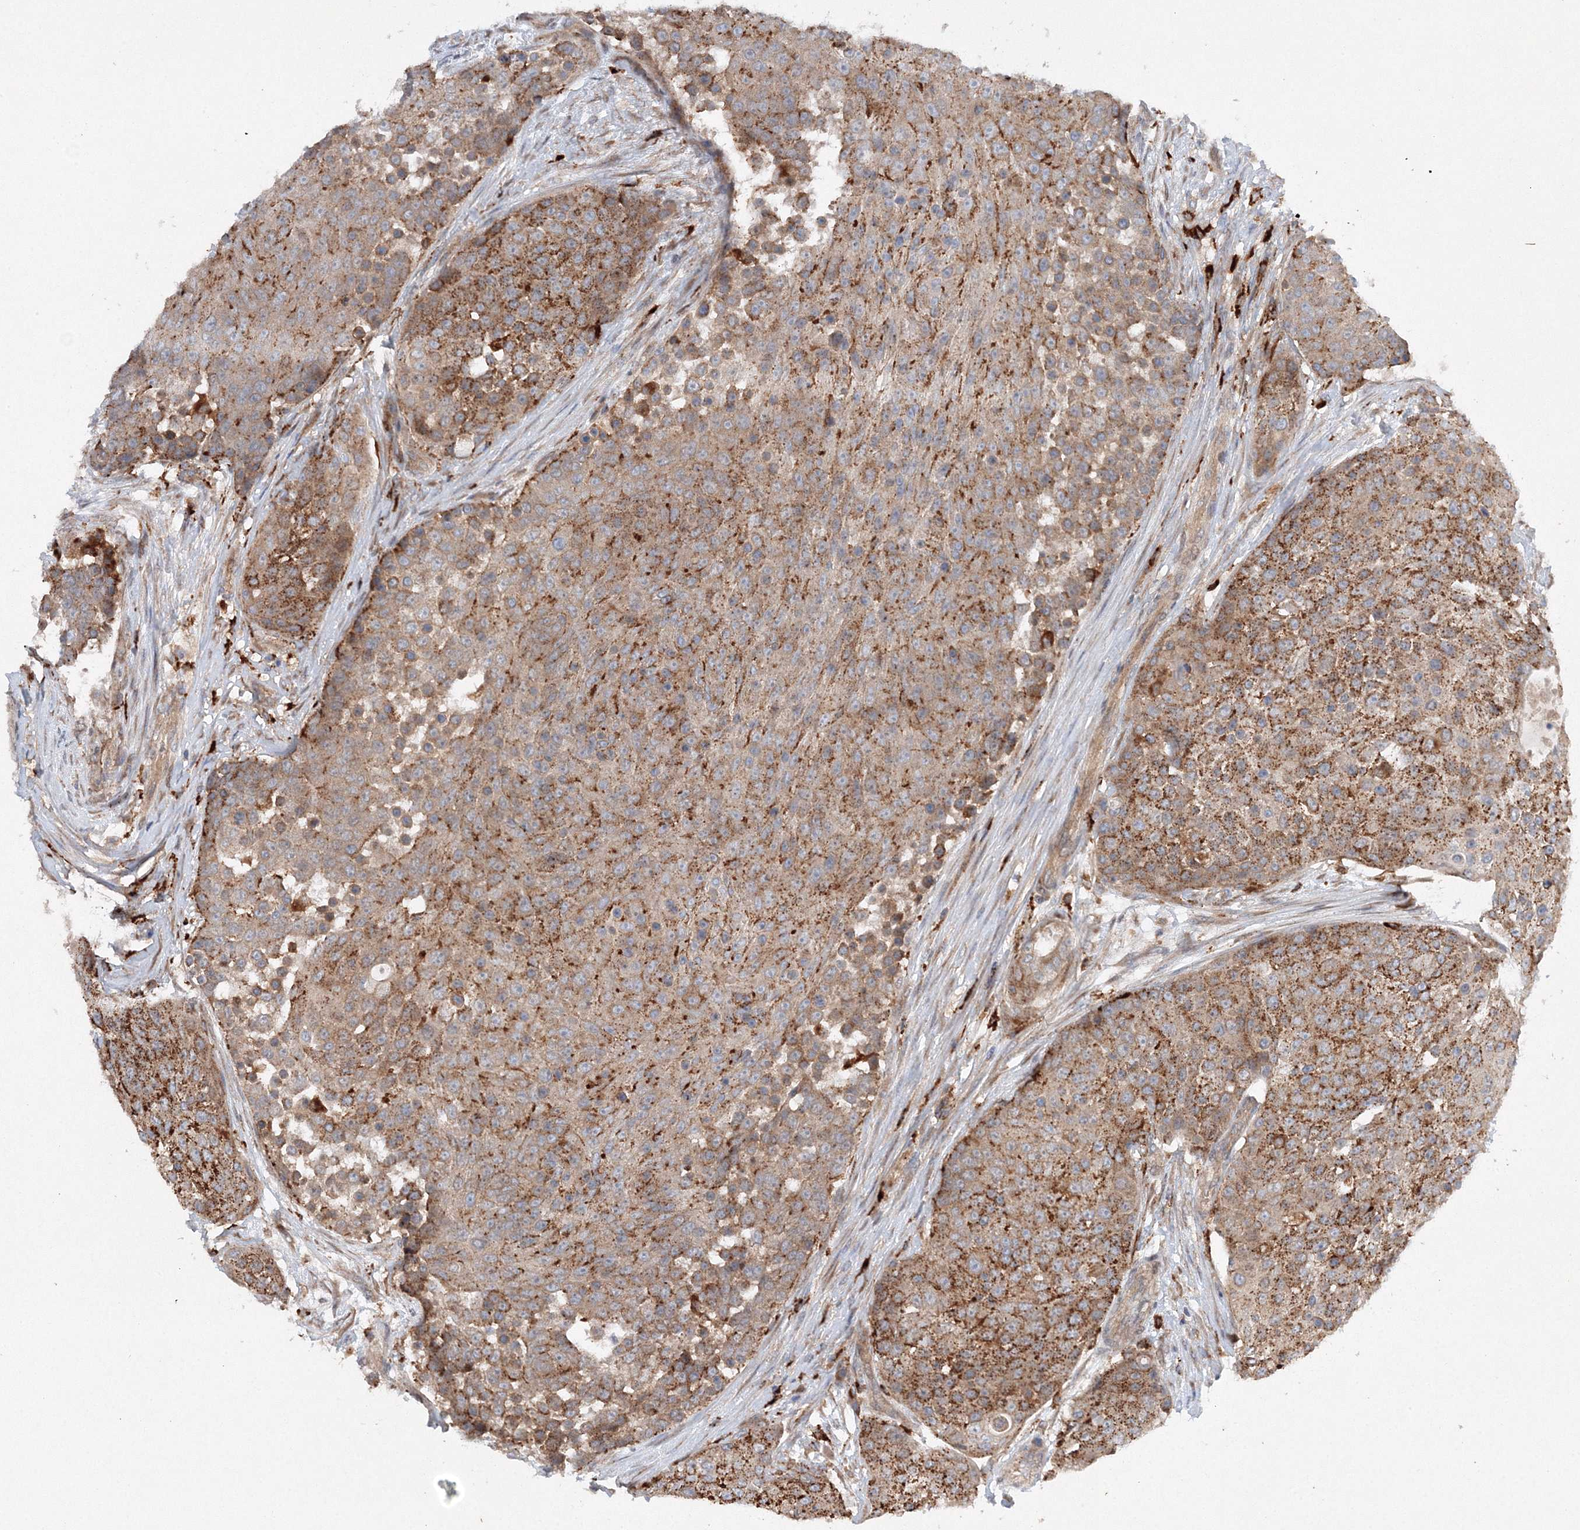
{"staining": {"intensity": "moderate", "quantity": ">75%", "location": "cytoplasmic/membranous"}, "tissue": "urothelial cancer", "cell_type": "Tumor cells", "image_type": "cancer", "snomed": [{"axis": "morphology", "description": "Urothelial carcinoma, High grade"}, {"axis": "topography", "description": "Urinary bladder"}], "caption": "This histopathology image exhibits immunohistochemistry staining of human urothelial cancer, with medium moderate cytoplasmic/membranous staining in approximately >75% of tumor cells.", "gene": "SLC36A1", "patient": {"sex": "female", "age": 63}}